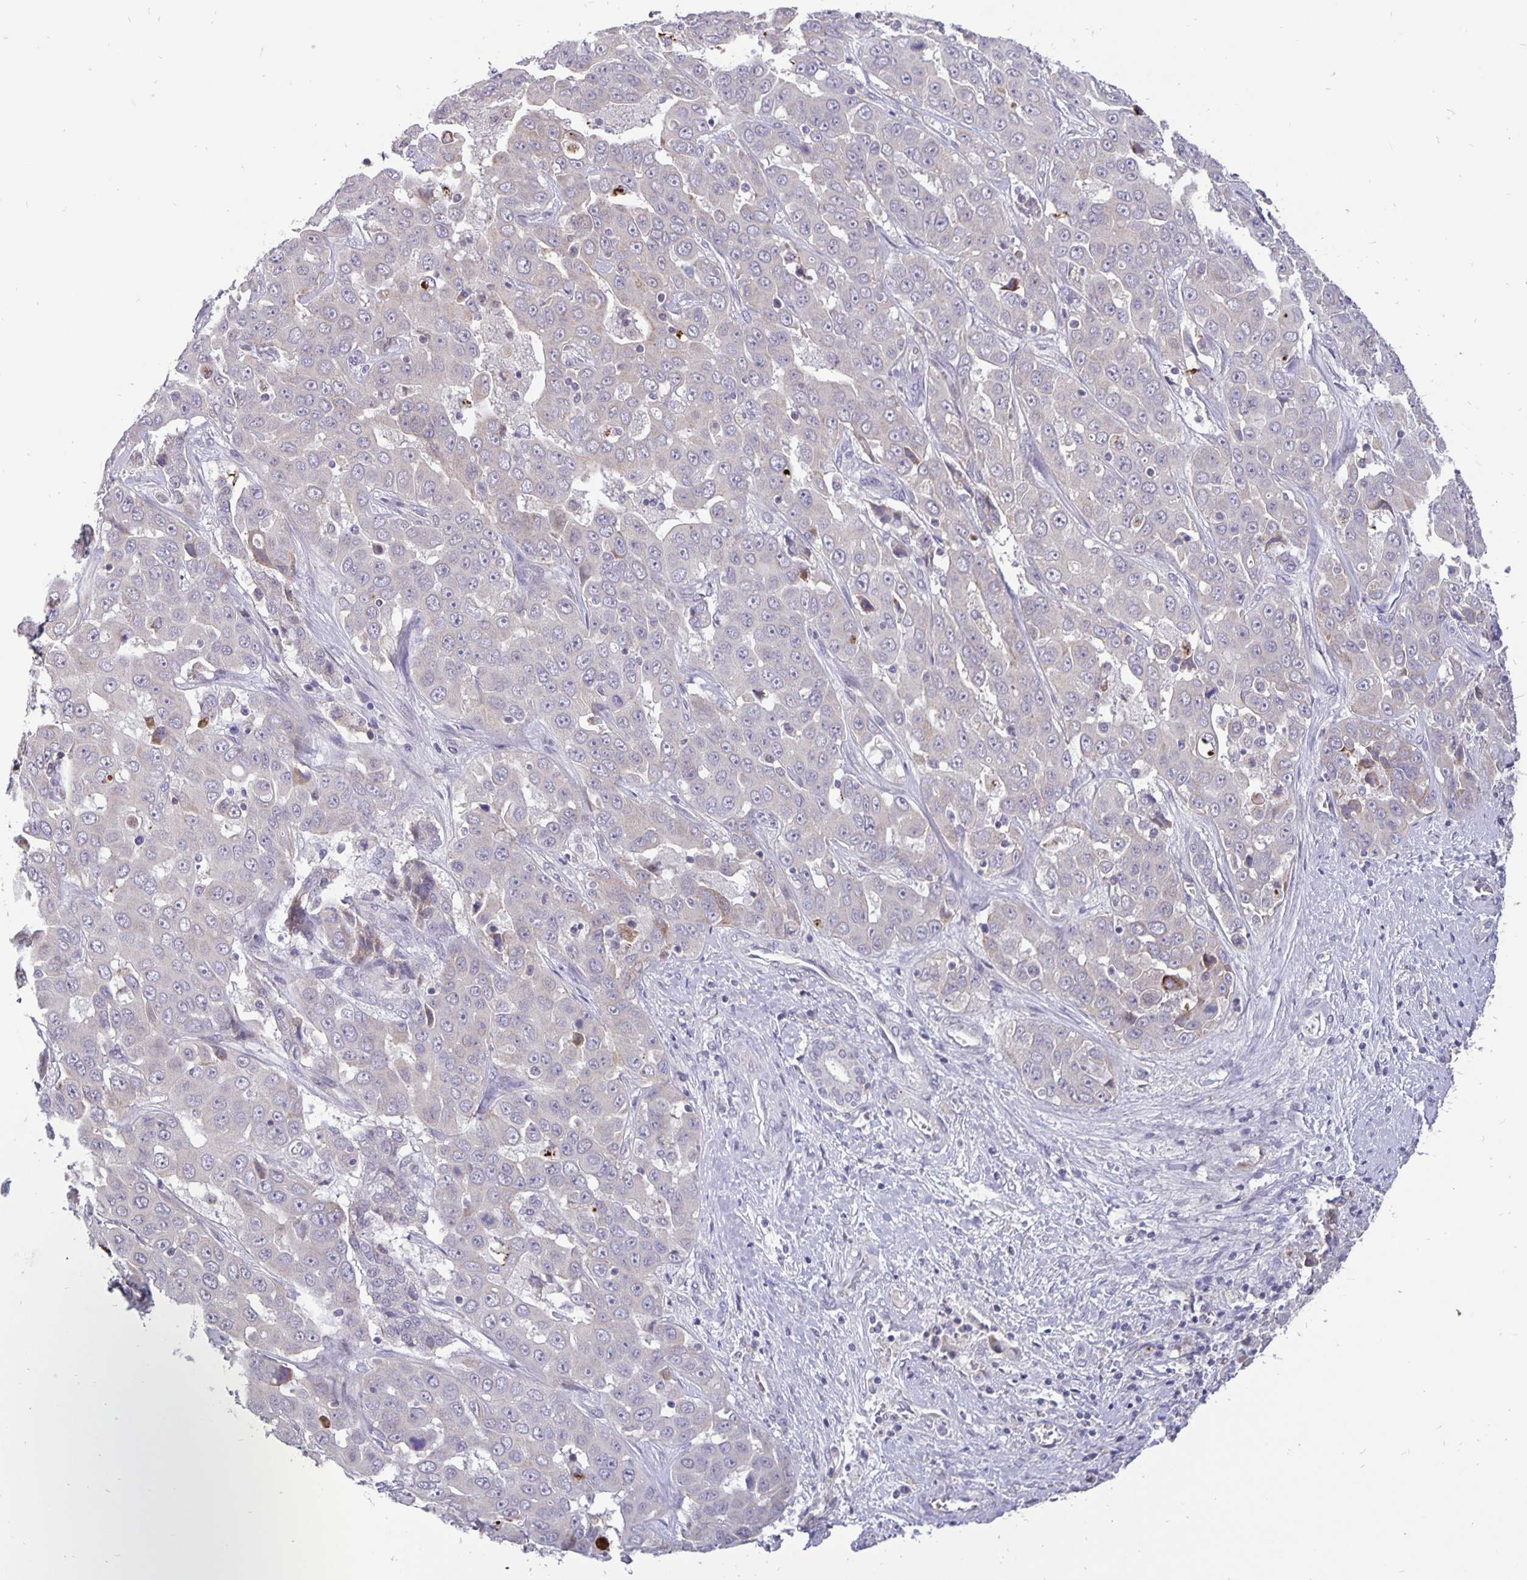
{"staining": {"intensity": "negative", "quantity": "none", "location": "none"}, "tissue": "liver cancer", "cell_type": "Tumor cells", "image_type": "cancer", "snomed": [{"axis": "morphology", "description": "Cholangiocarcinoma"}, {"axis": "topography", "description": "Liver"}], "caption": "High power microscopy image of an IHC photomicrograph of liver cancer, revealing no significant expression in tumor cells.", "gene": "ERBB2", "patient": {"sex": "female", "age": 52}}